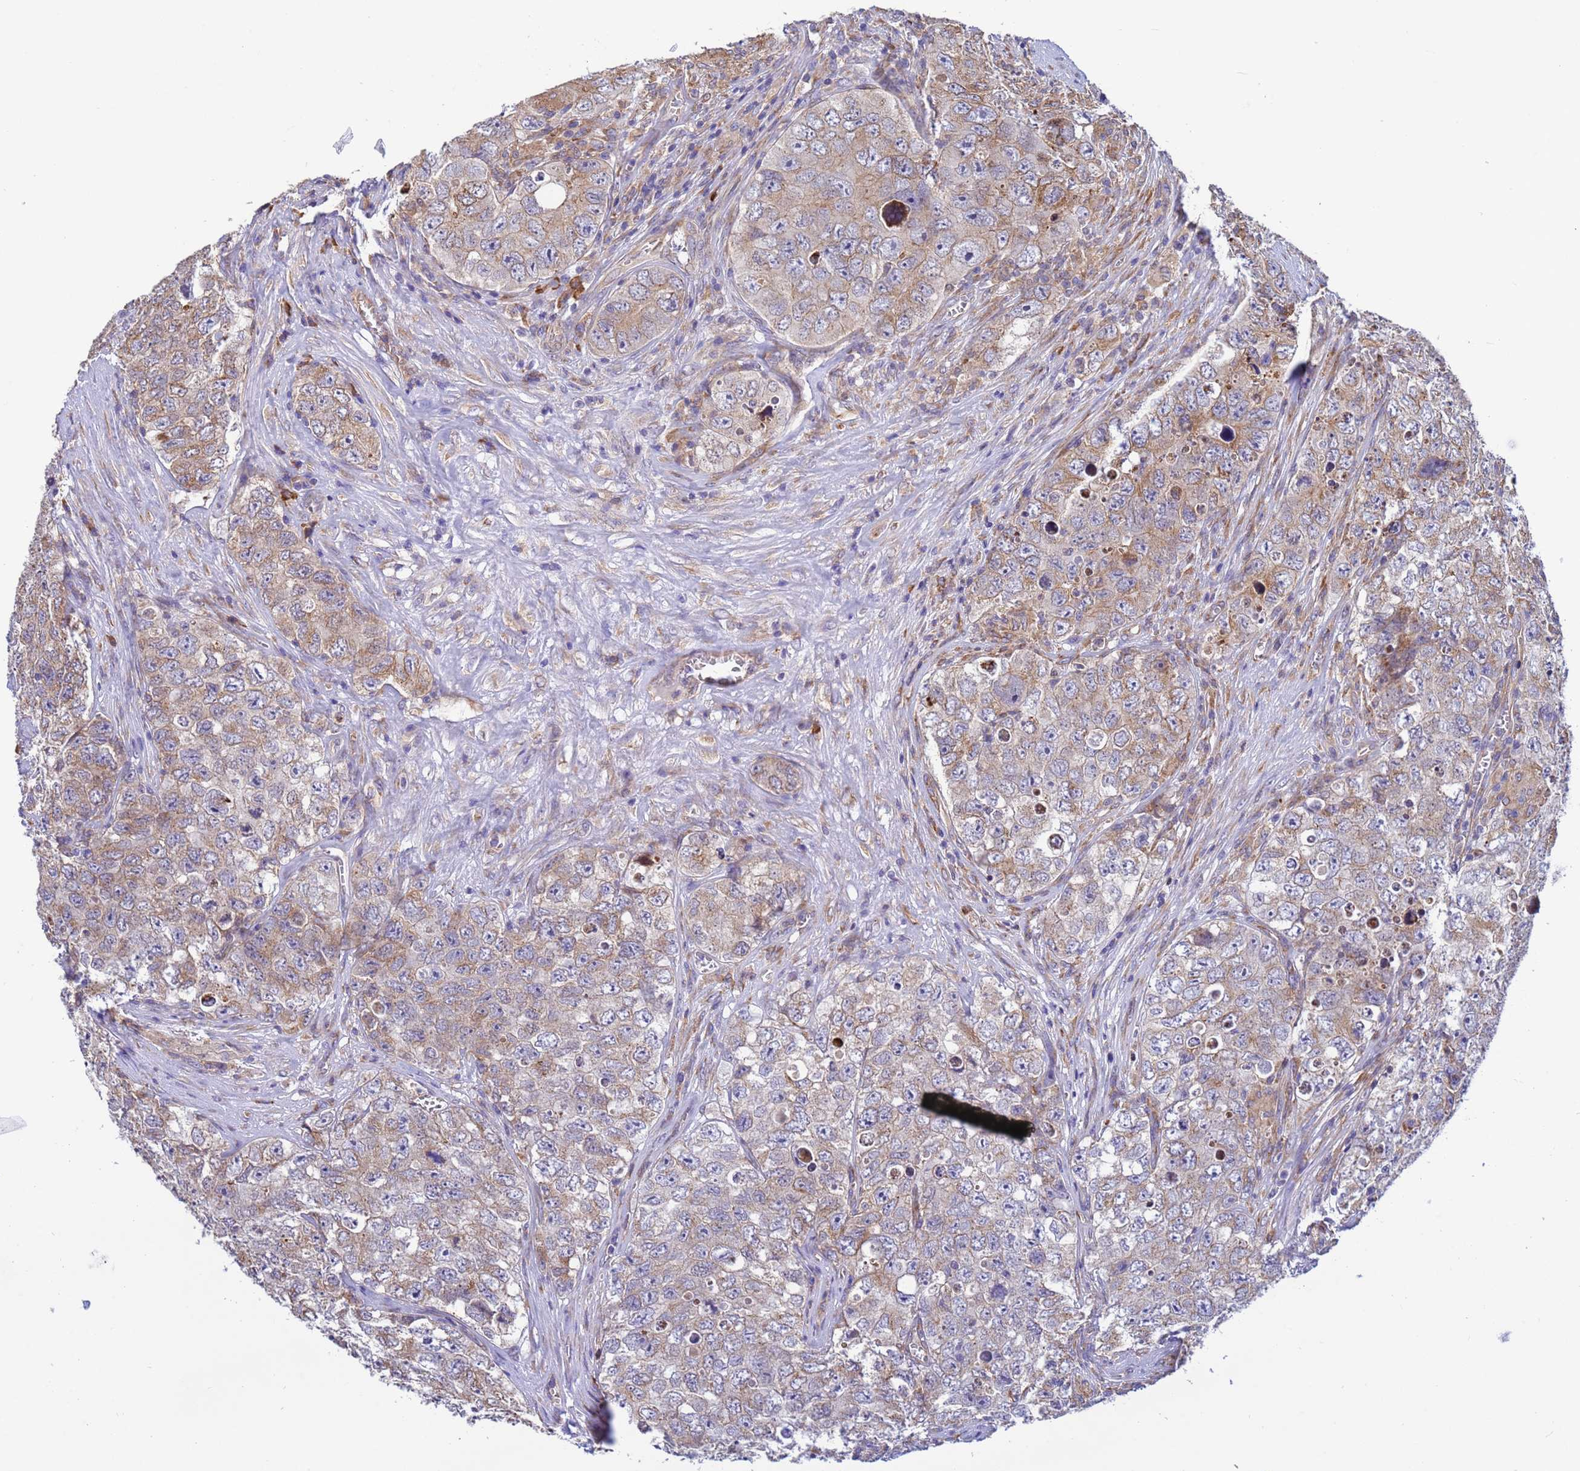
{"staining": {"intensity": "moderate", "quantity": ">75%", "location": "cytoplasmic/membranous"}, "tissue": "testis cancer", "cell_type": "Tumor cells", "image_type": "cancer", "snomed": [{"axis": "morphology", "description": "Seminoma, NOS"}, {"axis": "morphology", "description": "Carcinoma, Embryonal, NOS"}, {"axis": "topography", "description": "Testis"}], "caption": "The photomicrograph displays immunohistochemical staining of testis cancer. There is moderate cytoplasmic/membranous expression is appreciated in about >75% of tumor cells. (Brightfield microscopy of DAB IHC at high magnification).", "gene": "THAP5", "patient": {"sex": "male", "age": 43}}